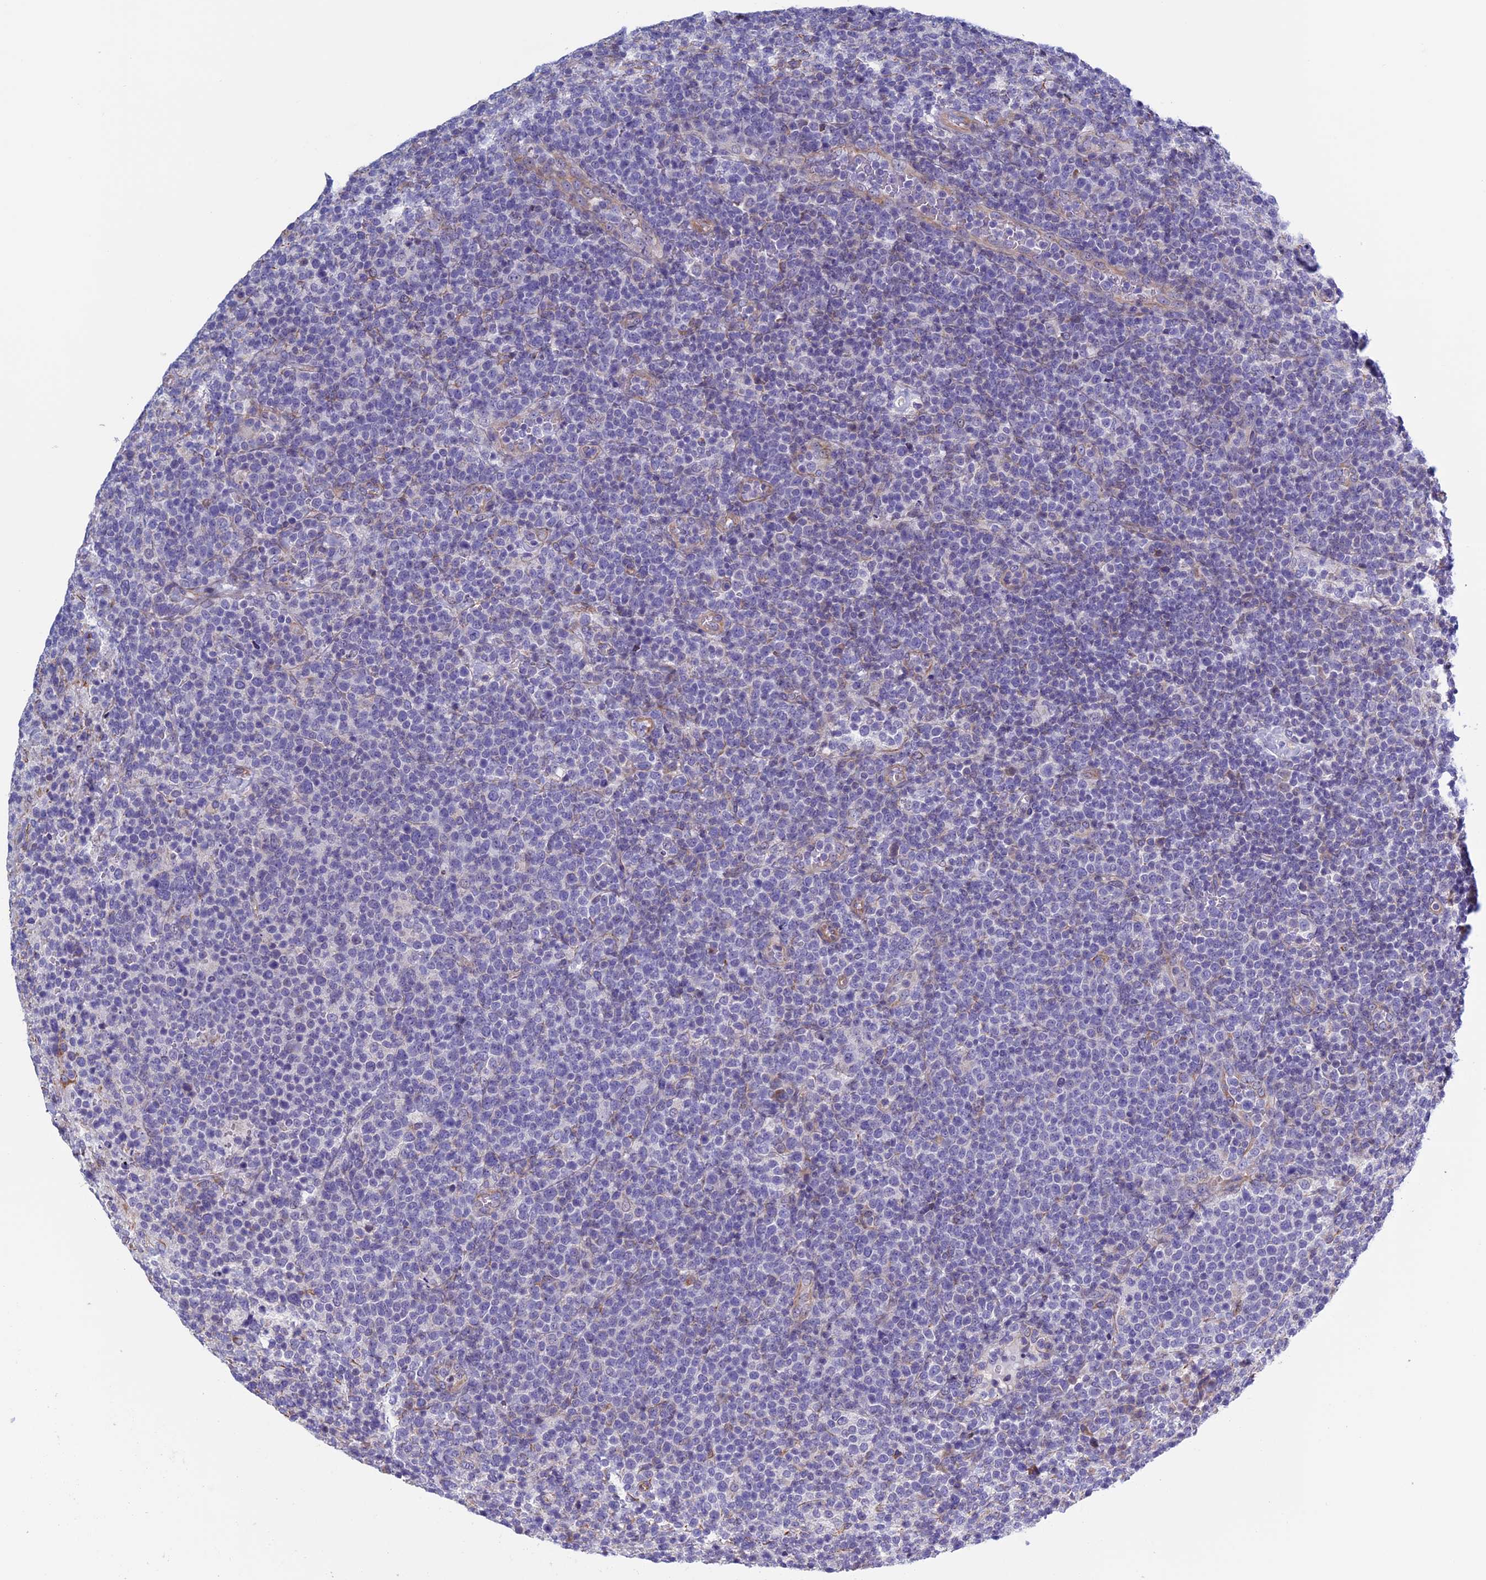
{"staining": {"intensity": "negative", "quantity": "none", "location": "none"}, "tissue": "lymphoma", "cell_type": "Tumor cells", "image_type": "cancer", "snomed": [{"axis": "morphology", "description": "Malignant lymphoma, non-Hodgkin's type, High grade"}, {"axis": "topography", "description": "Lymph node"}], "caption": "The image displays no staining of tumor cells in lymphoma.", "gene": "BCL2L10", "patient": {"sex": "male", "age": 61}}